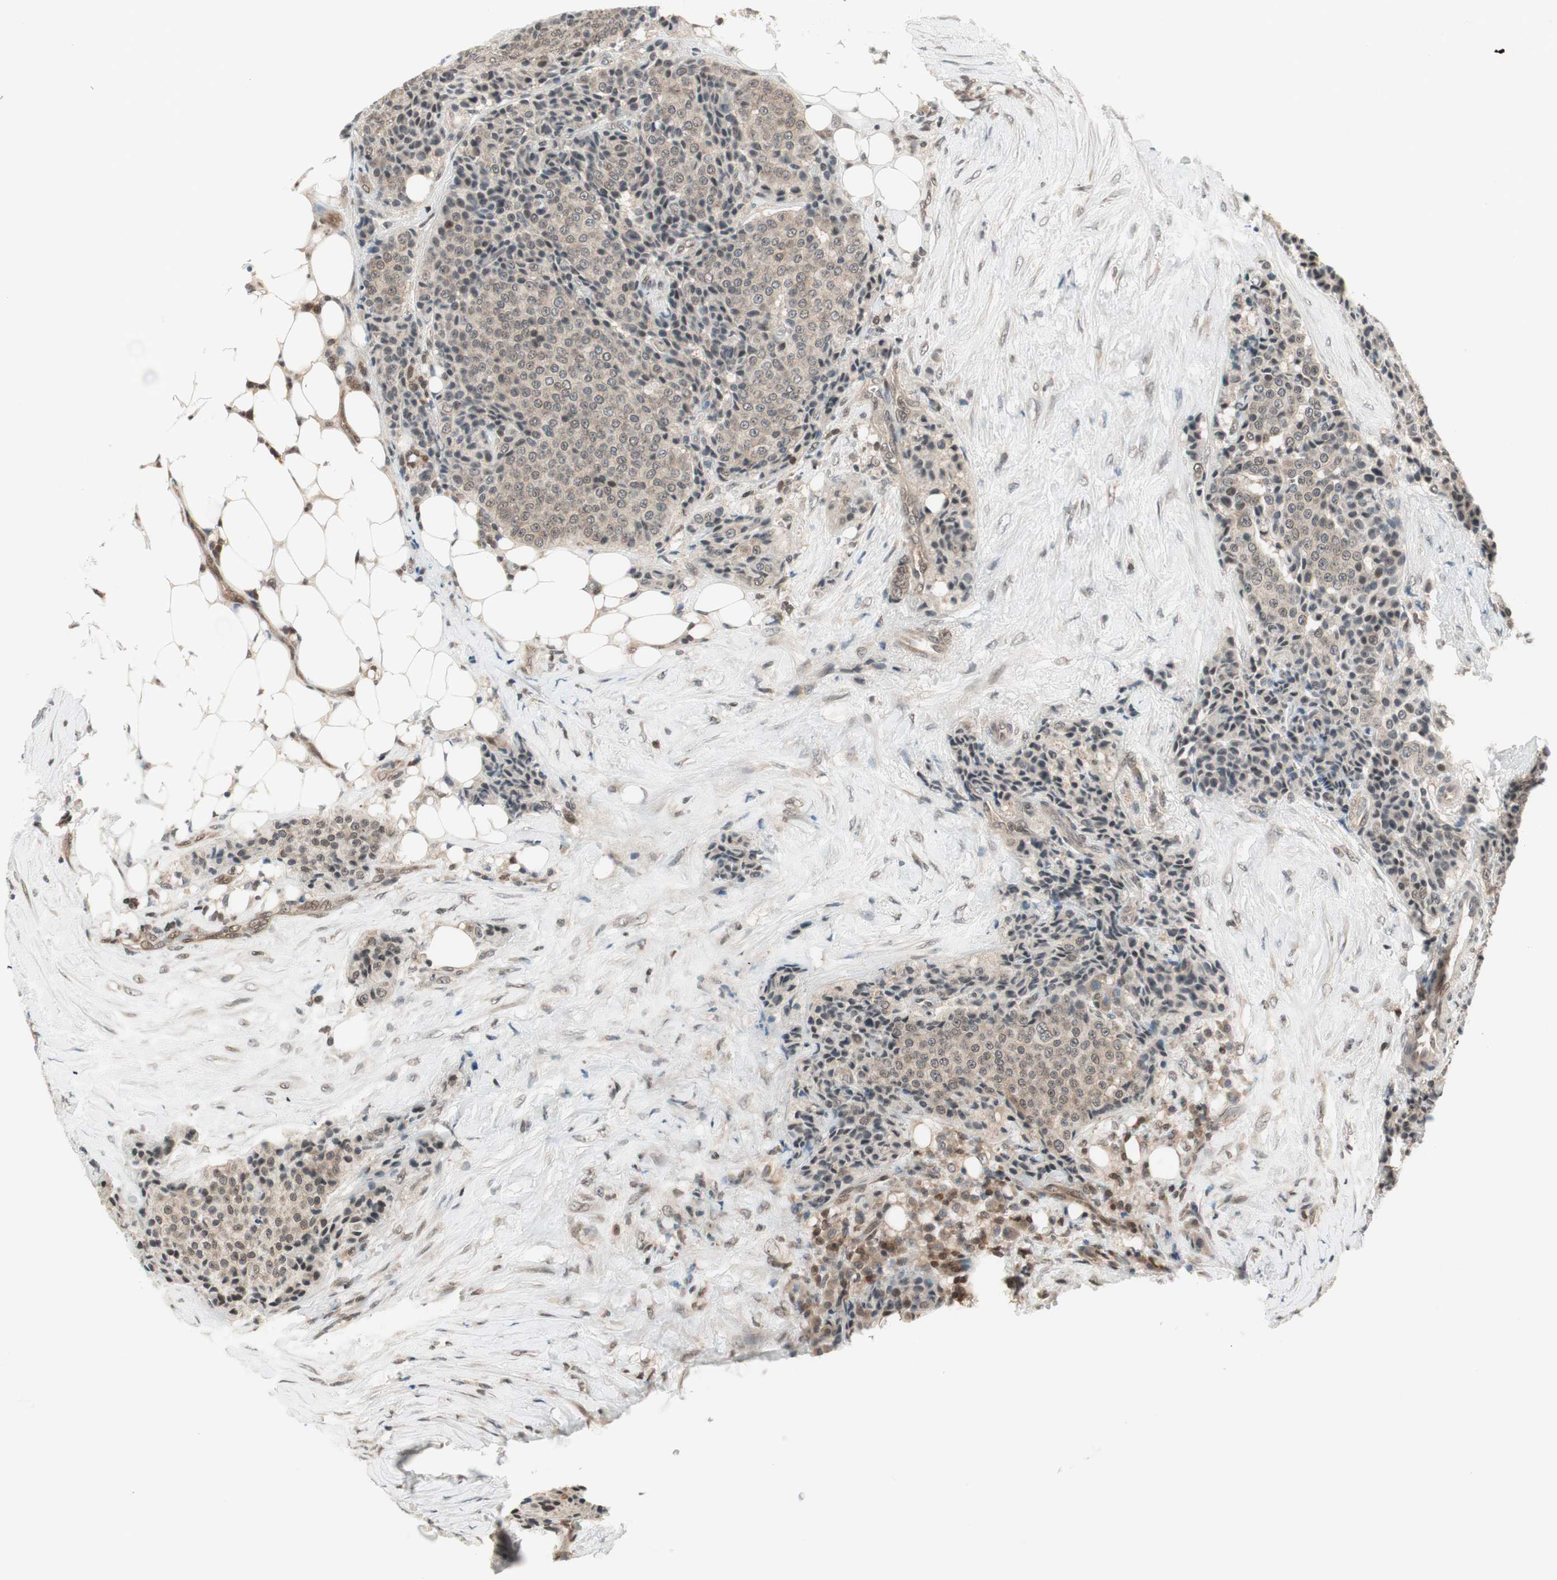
{"staining": {"intensity": "weak", "quantity": ">75%", "location": "cytoplasmic/membranous"}, "tissue": "carcinoid", "cell_type": "Tumor cells", "image_type": "cancer", "snomed": [{"axis": "morphology", "description": "Carcinoid, malignant, NOS"}, {"axis": "topography", "description": "Colon"}], "caption": "A high-resolution micrograph shows IHC staining of carcinoid, which displays weak cytoplasmic/membranous staining in about >75% of tumor cells.", "gene": "UBE2I", "patient": {"sex": "female", "age": 61}}